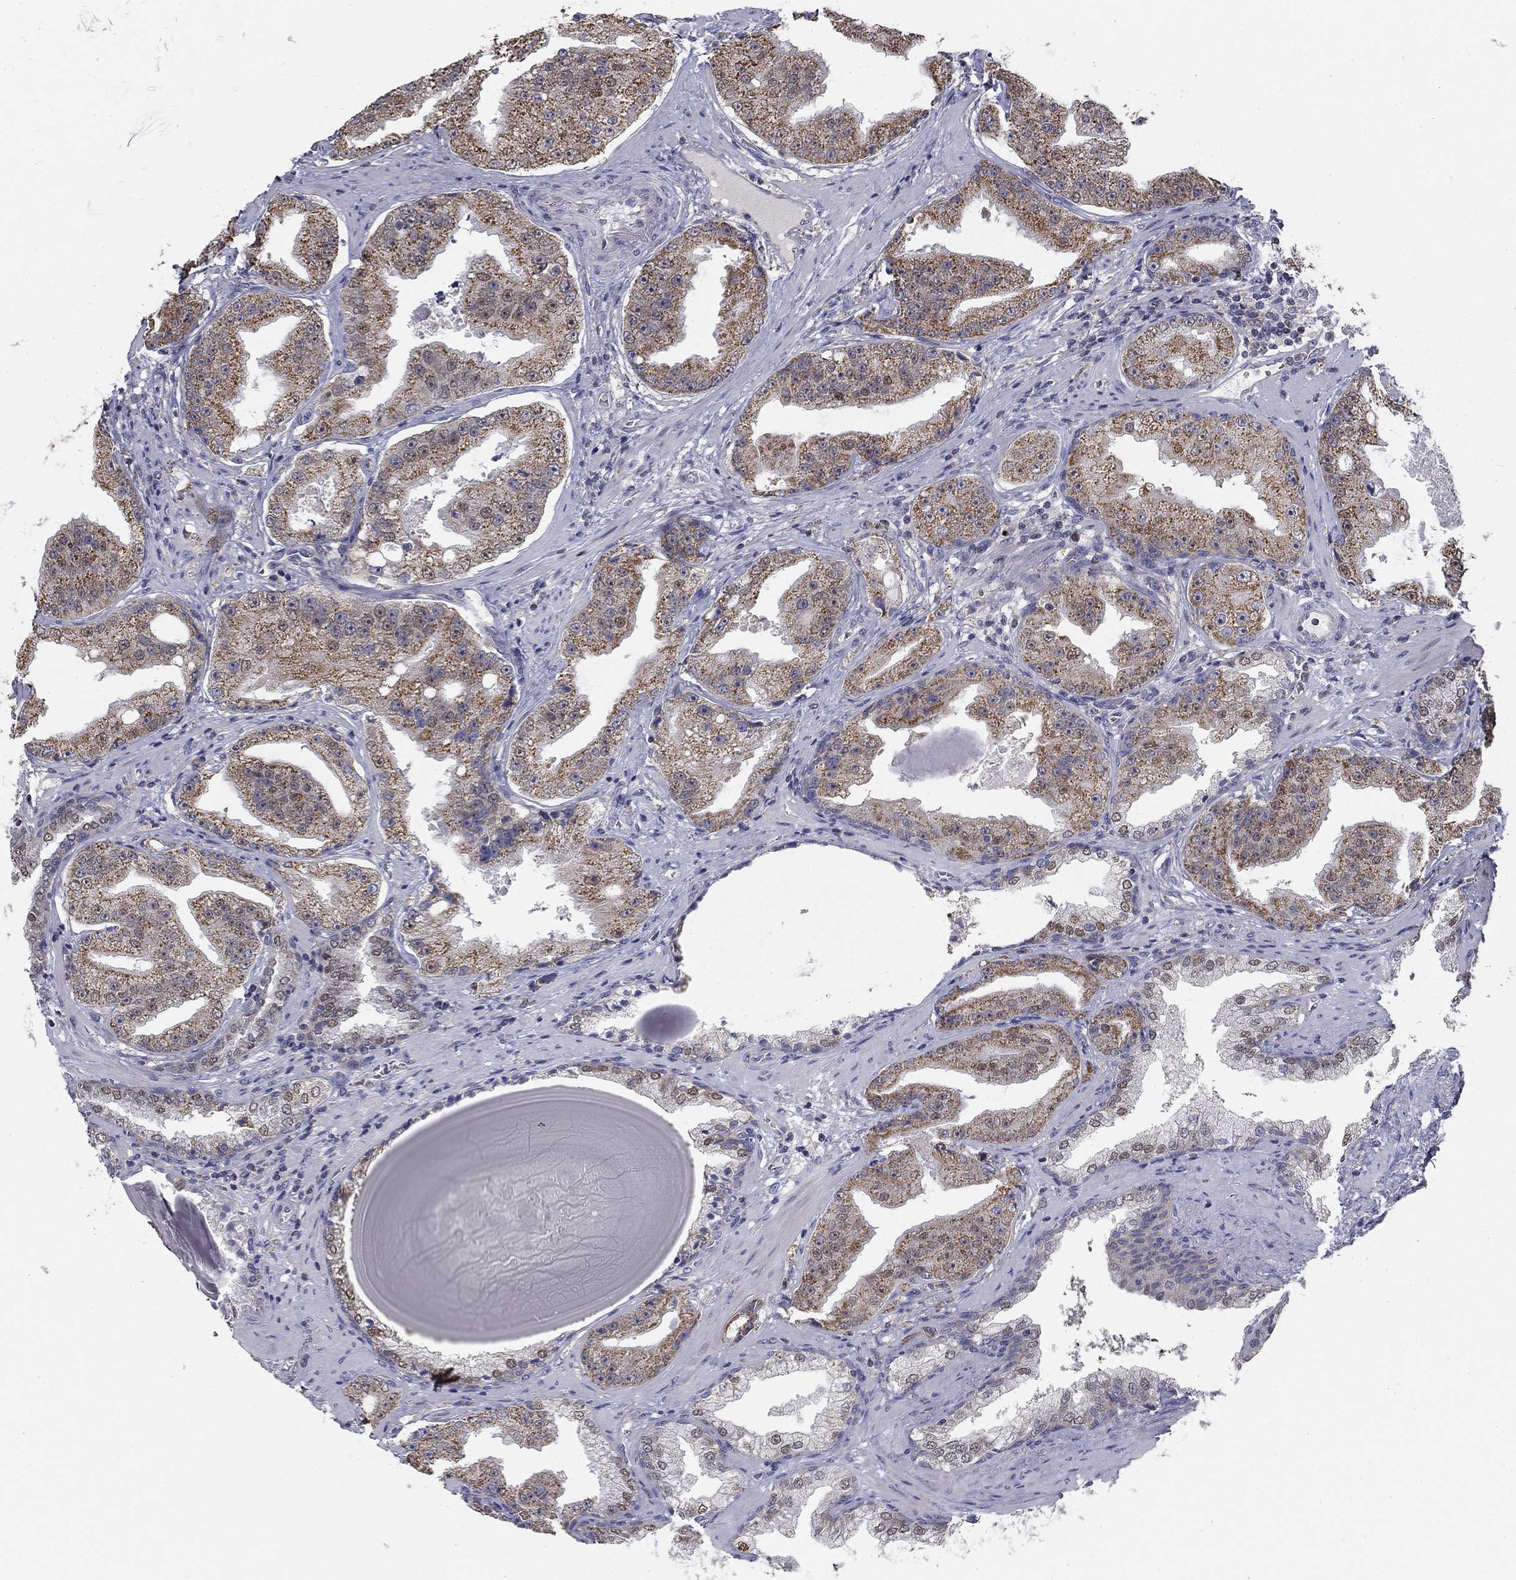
{"staining": {"intensity": "moderate", "quantity": "25%-75%", "location": "cytoplasmic/membranous"}, "tissue": "prostate cancer", "cell_type": "Tumor cells", "image_type": "cancer", "snomed": [{"axis": "morphology", "description": "Adenocarcinoma, Low grade"}, {"axis": "topography", "description": "Prostate"}], "caption": "Immunohistochemistry (IHC) (DAB) staining of human adenocarcinoma (low-grade) (prostate) demonstrates moderate cytoplasmic/membranous protein expression in approximately 25%-75% of tumor cells.", "gene": "SLC2A9", "patient": {"sex": "male", "age": 62}}